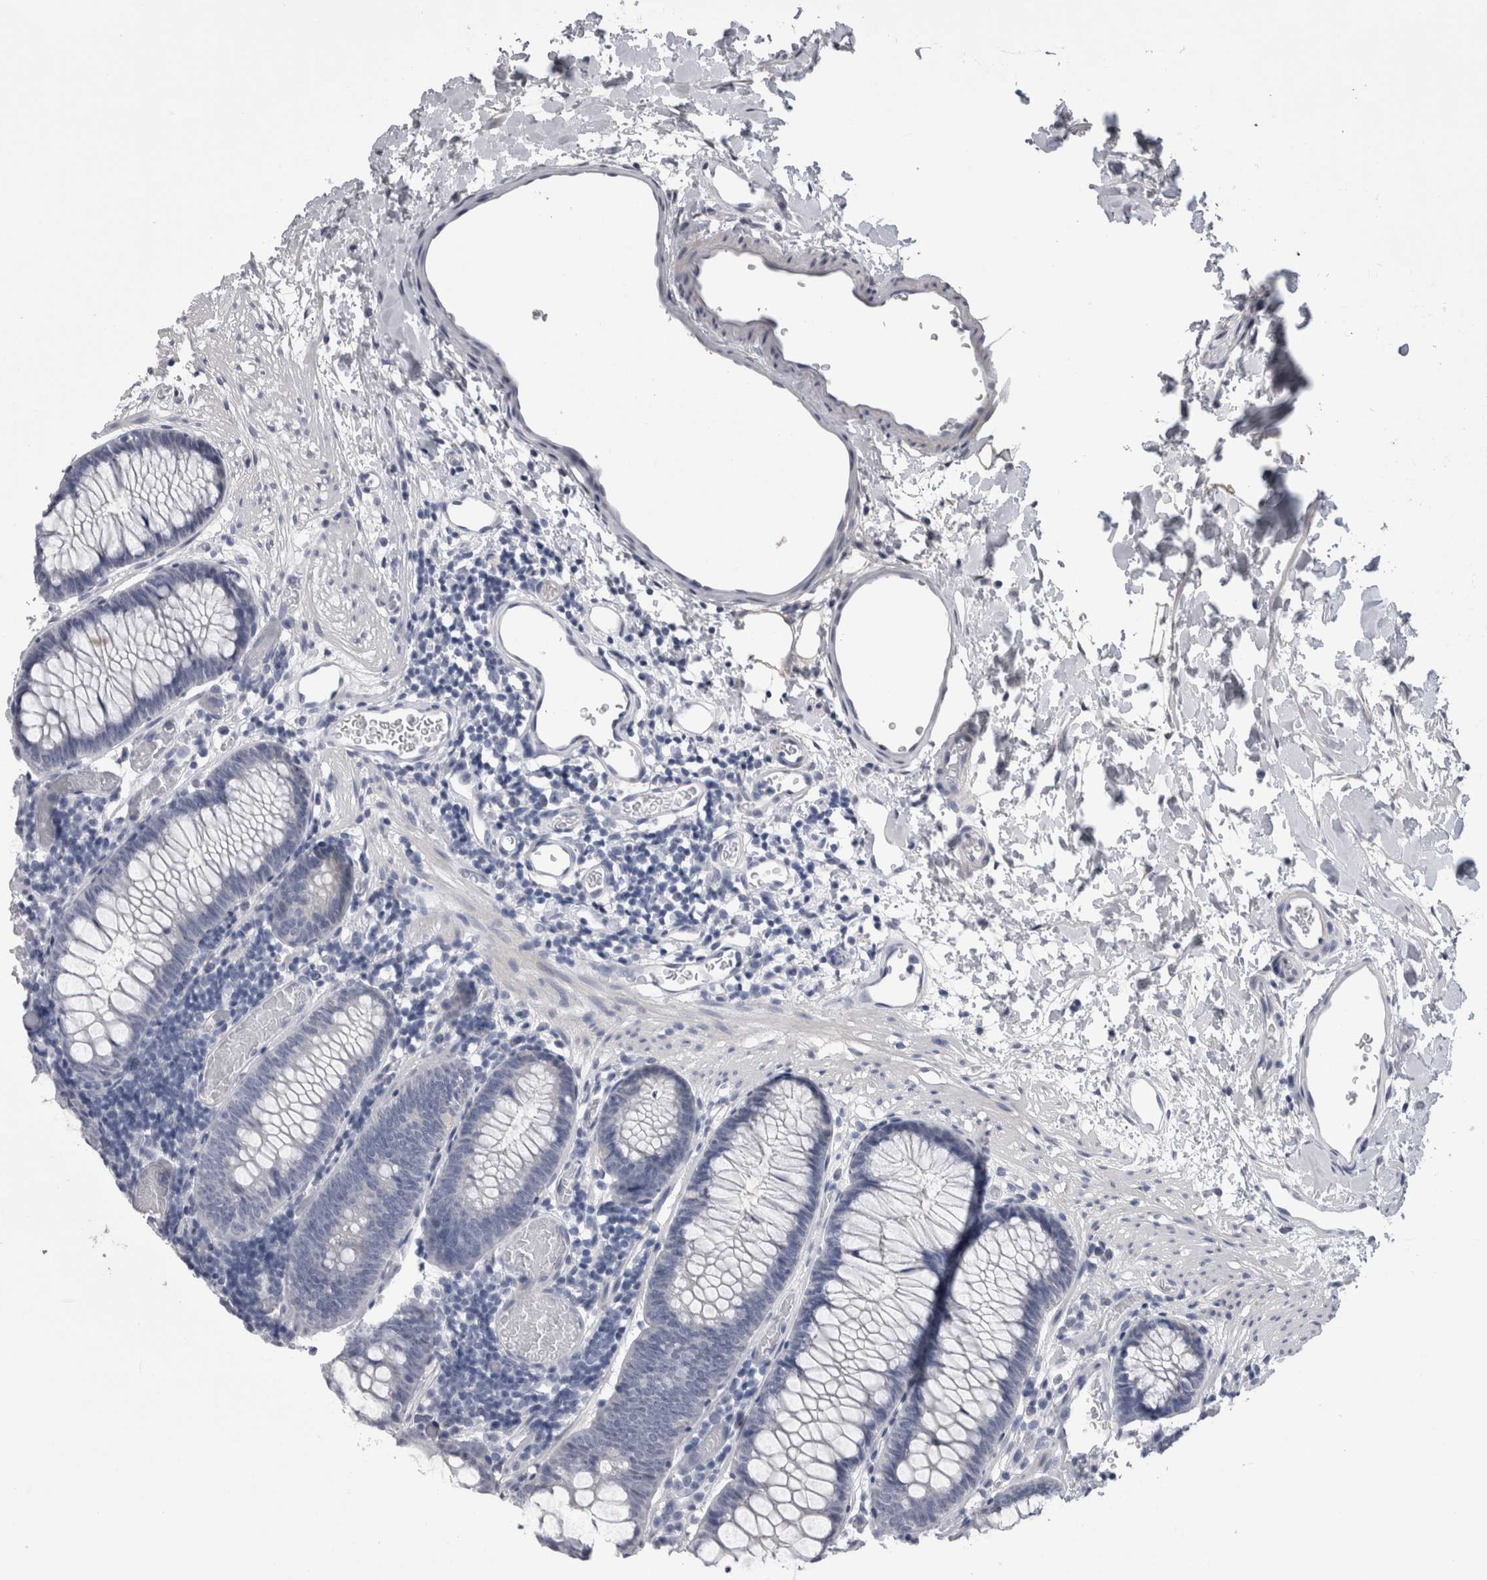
{"staining": {"intensity": "negative", "quantity": "none", "location": "none"}, "tissue": "colon", "cell_type": "Endothelial cells", "image_type": "normal", "snomed": [{"axis": "morphology", "description": "Normal tissue, NOS"}, {"axis": "topography", "description": "Colon"}], "caption": "This image is of normal colon stained with immunohistochemistry (IHC) to label a protein in brown with the nuclei are counter-stained blue. There is no expression in endothelial cells.", "gene": "AFMID", "patient": {"sex": "male", "age": 14}}